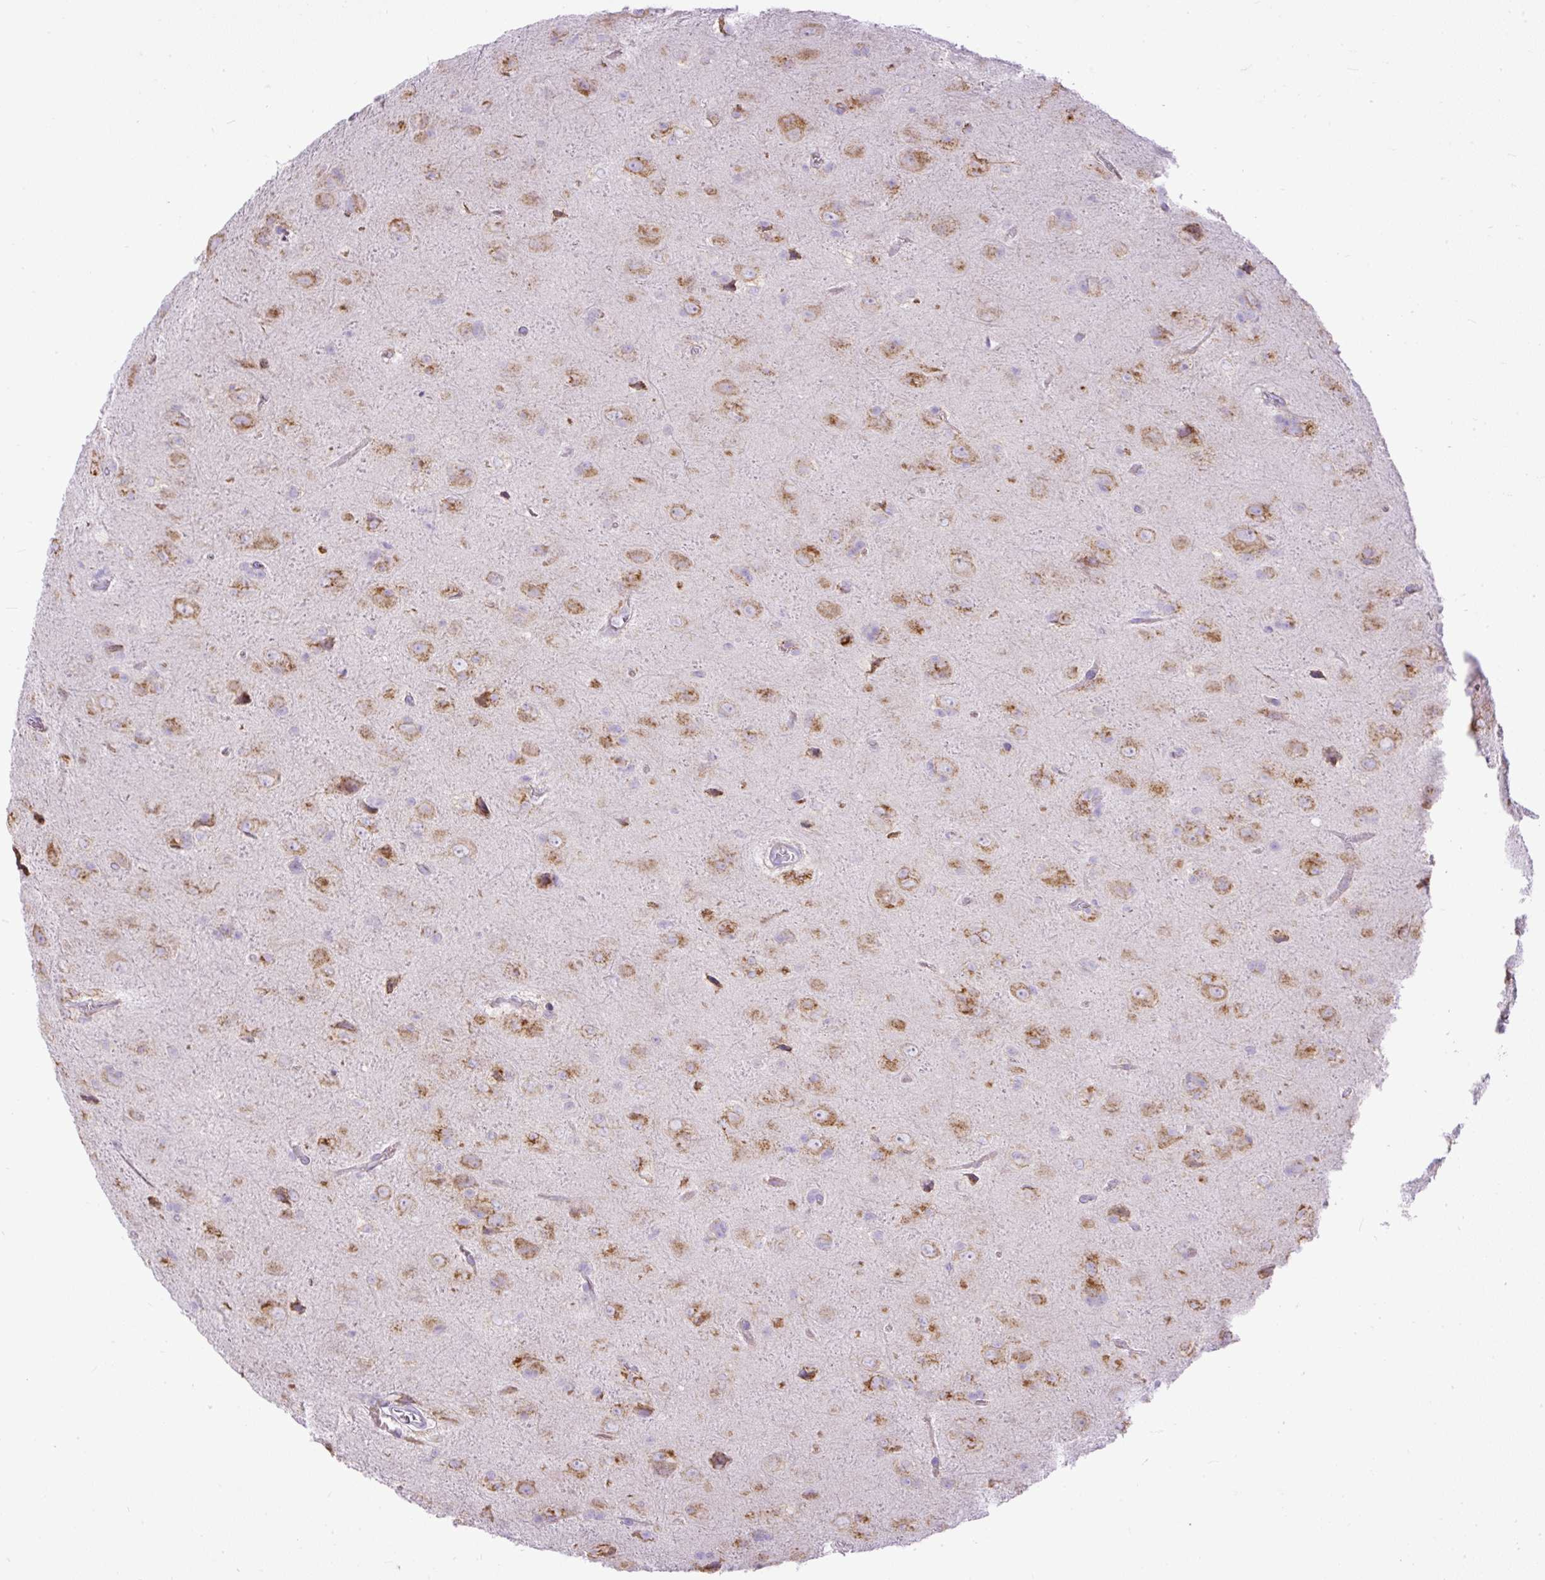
{"staining": {"intensity": "moderate", "quantity": ">75%", "location": "cytoplasmic/membranous"}, "tissue": "glioma", "cell_type": "Tumor cells", "image_type": "cancer", "snomed": [{"axis": "morphology", "description": "Glioma, malignant, Low grade"}, {"axis": "topography", "description": "Brain"}], "caption": "Glioma tissue demonstrates moderate cytoplasmic/membranous positivity in approximately >75% of tumor cells", "gene": "SYBU", "patient": {"sex": "male", "age": 58}}